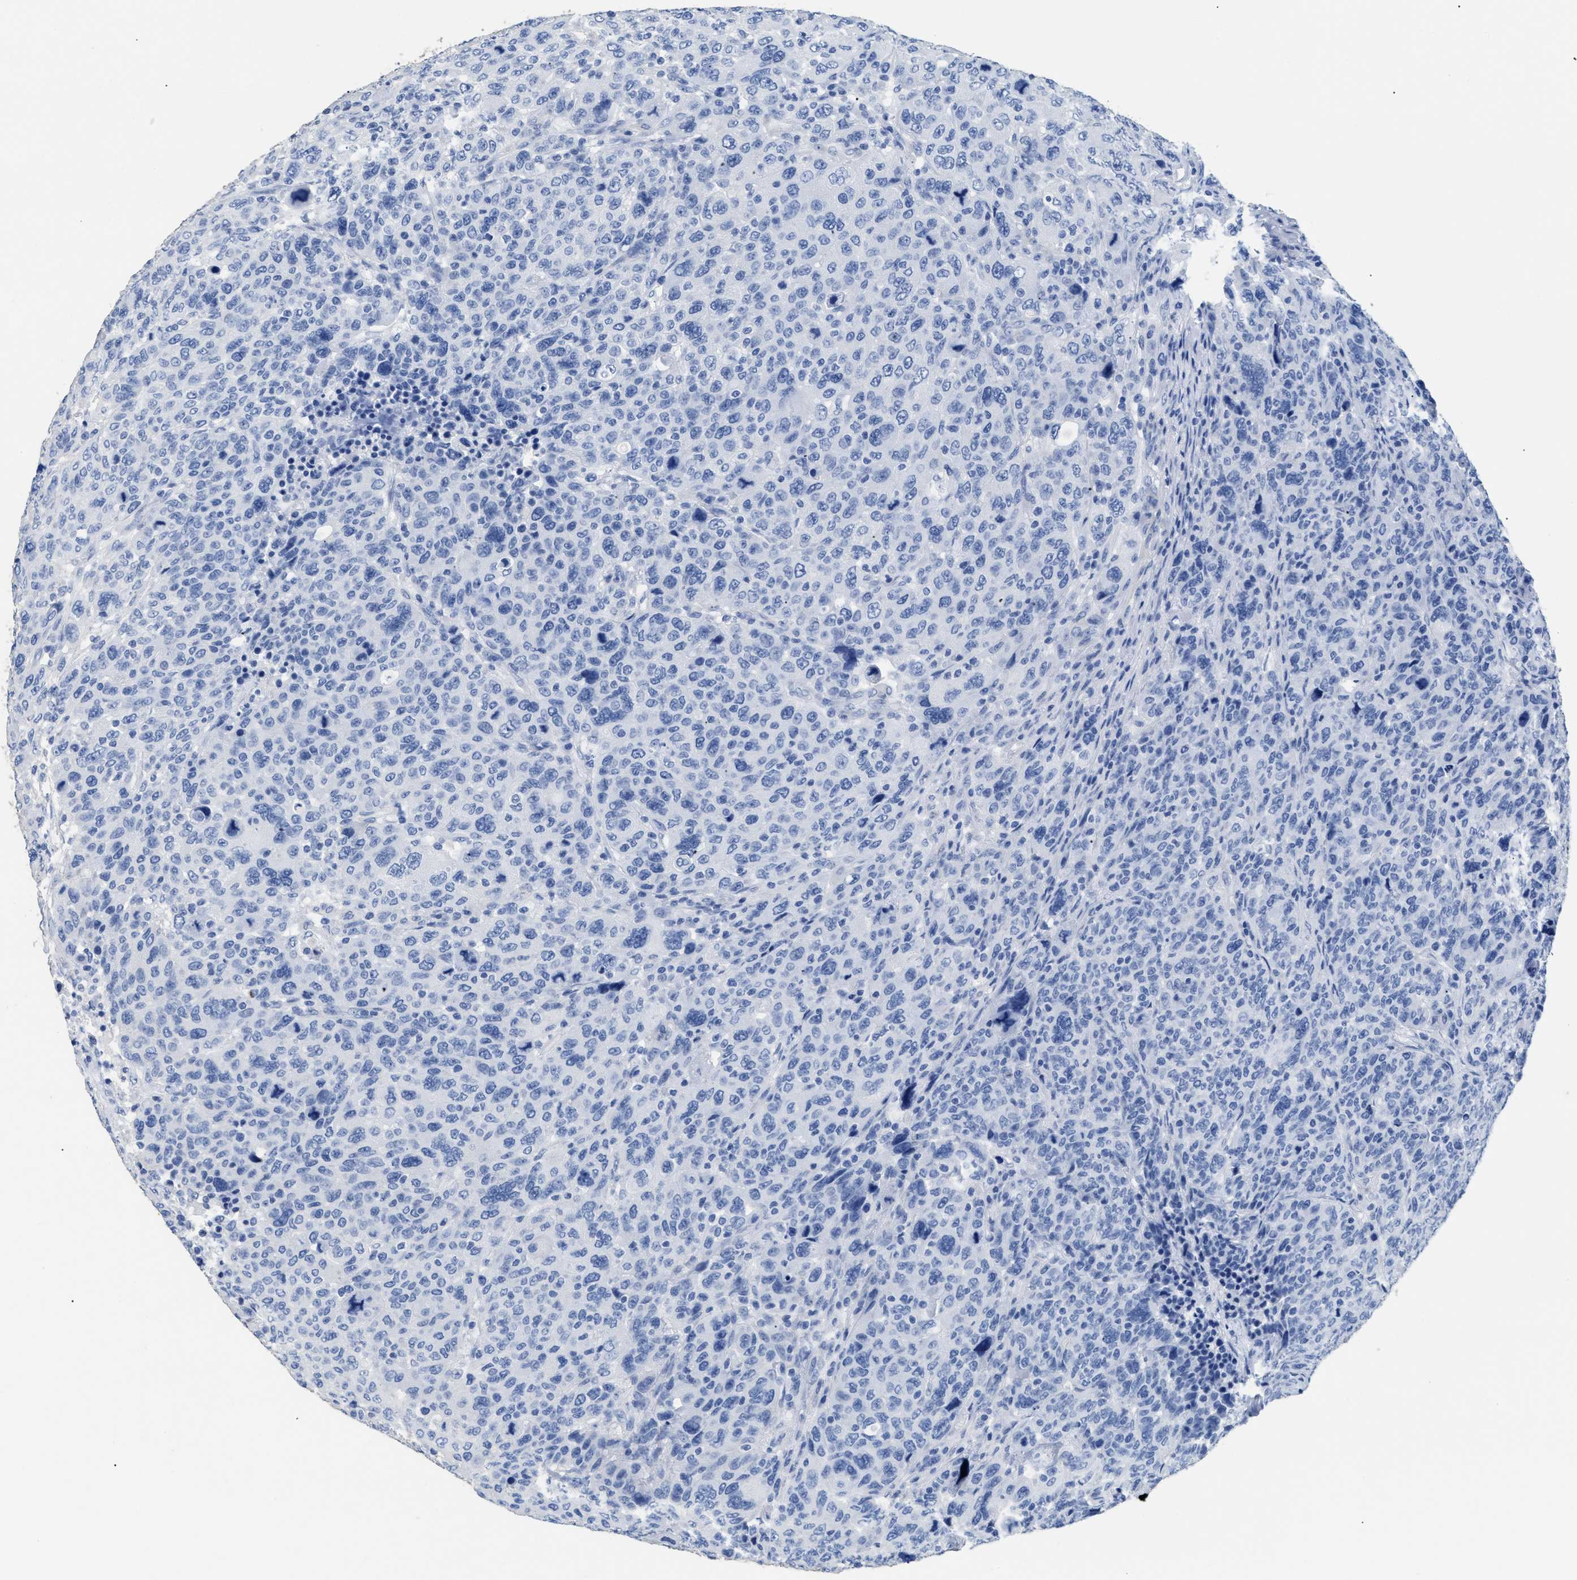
{"staining": {"intensity": "negative", "quantity": "none", "location": "none"}, "tissue": "breast cancer", "cell_type": "Tumor cells", "image_type": "cancer", "snomed": [{"axis": "morphology", "description": "Duct carcinoma"}, {"axis": "topography", "description": "Breast"}], "caption": "Tumor cells show no significant staining in breast cancer. (DAB (3,3'-diaminobenzidine) immunohistochemistry visualized using brightfield microscopy, high magnification).", "gene": "DLC1", "patient": {"sex": "female", "age": 37}}